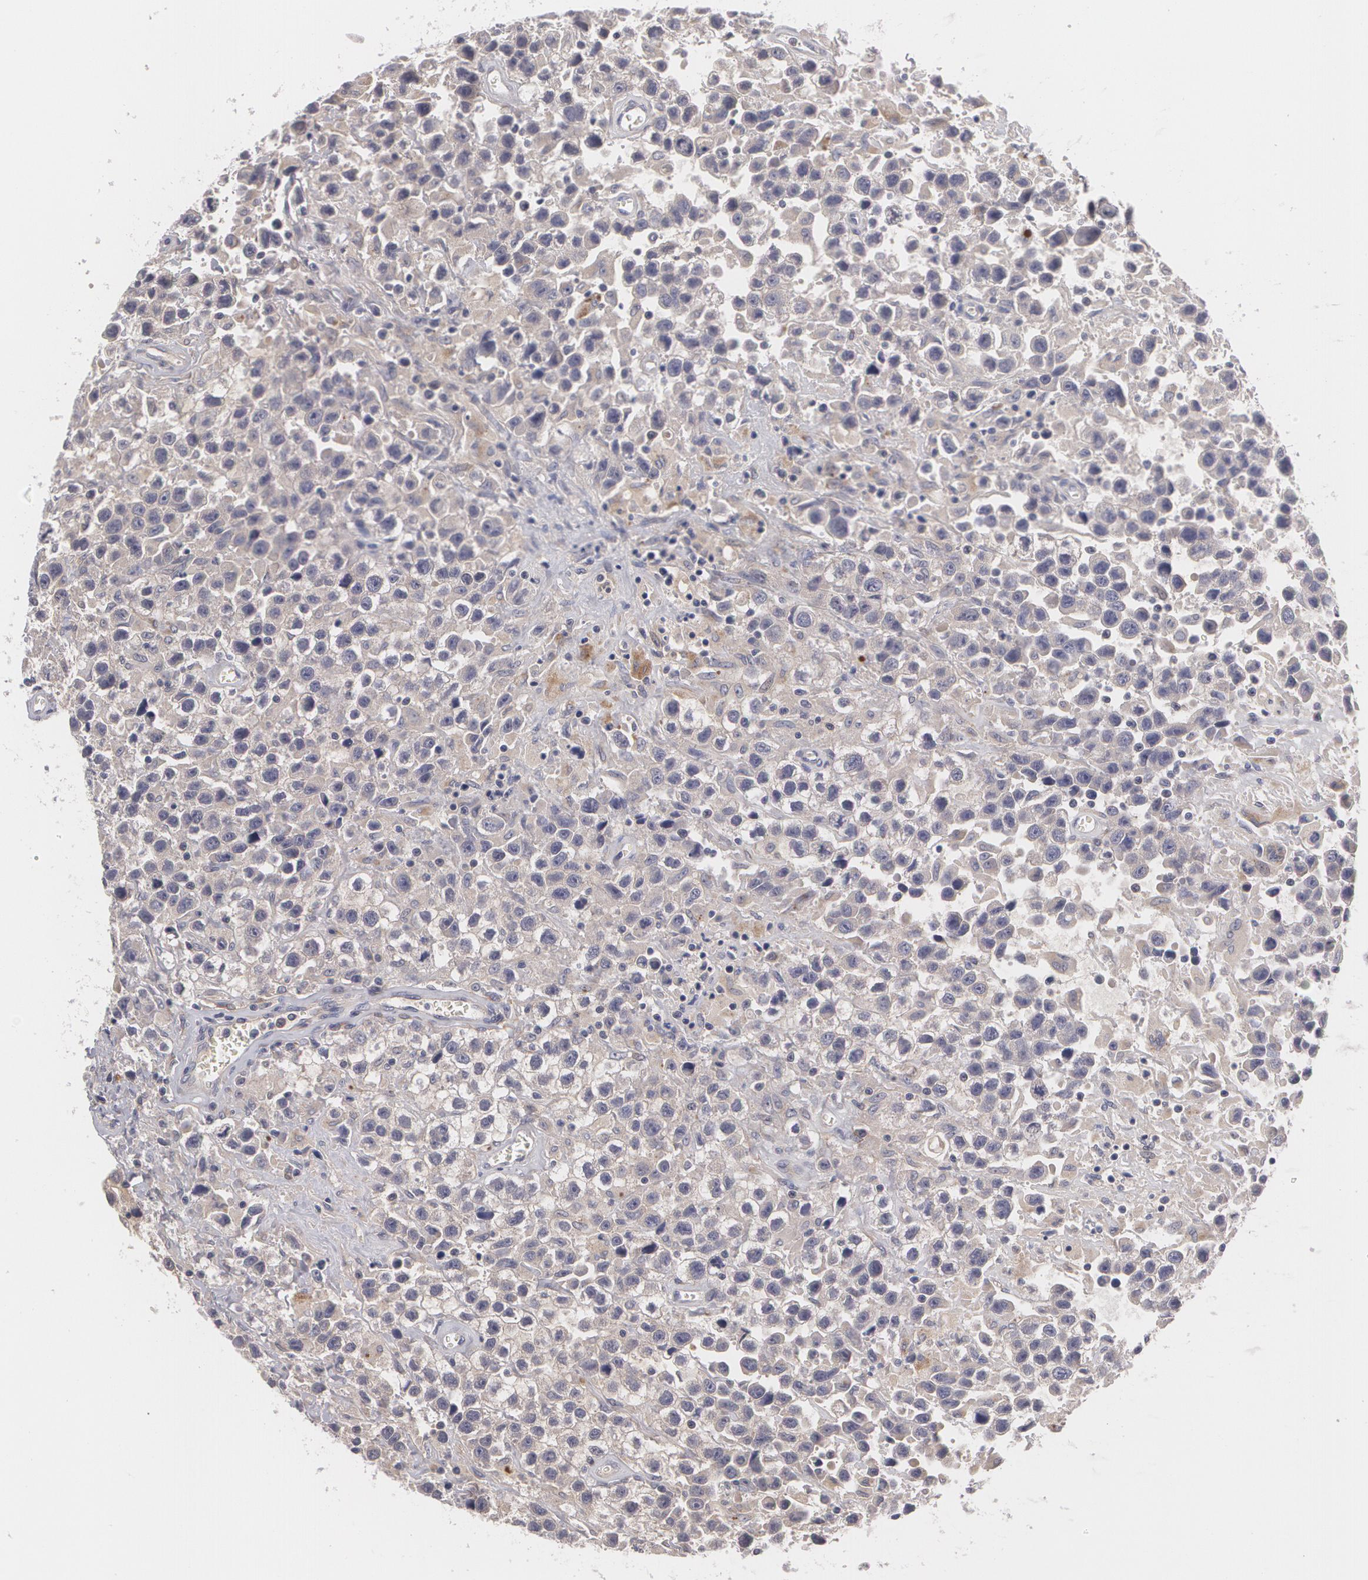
{"staining": {"intensity": "weak", "quantity": "25%-75%", "location": "cytoplasmic/membranous"}, "tissue": "testis cancer", "cell_type": "Tumor cells", "image_type": "cancer", "snomed": [{"axis": "morphology", "description": "Seminoma, NOS"}, {"axis": "topography", "description": "Testis"}], "caption": "Protein staining displays weak cytoplasmic/membranous positivity in about 25%-75% of tumor cells in testis cancer.", "gene": "CASK", "patient": {"sex": "male", "age": 43}}